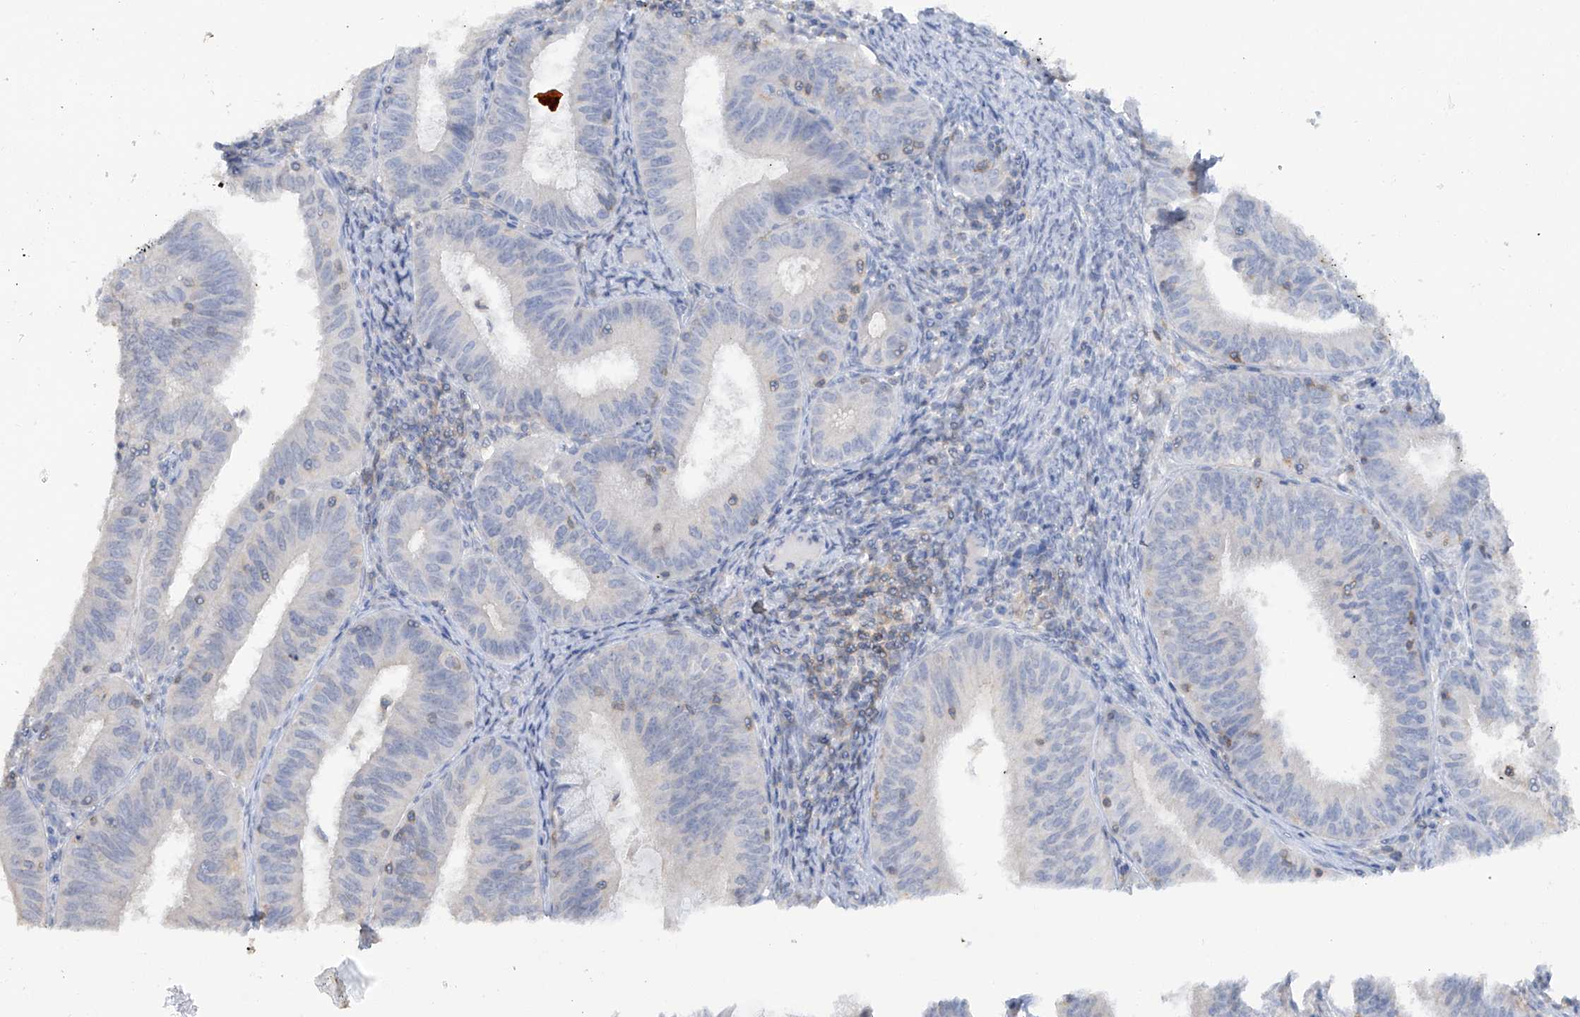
{"staining": {"intensity": "negative", "quantity": "none", "location": "none"}, "tissue": "endometrial cancer", "cell_type": "Tumor cells", "image_type": "cancer", "snomed": [{"axis": "morphology", "description": "Adenocarcinoma, NOS"}, {"axis": "topography", "description": "Endometrium"}], "caption": "An image of human endometrial cancer (adenocarcinoma) is negative for staining in tumor cells.", "gene": "HAS3", "patient": {"sex": "female", "age": 51}}